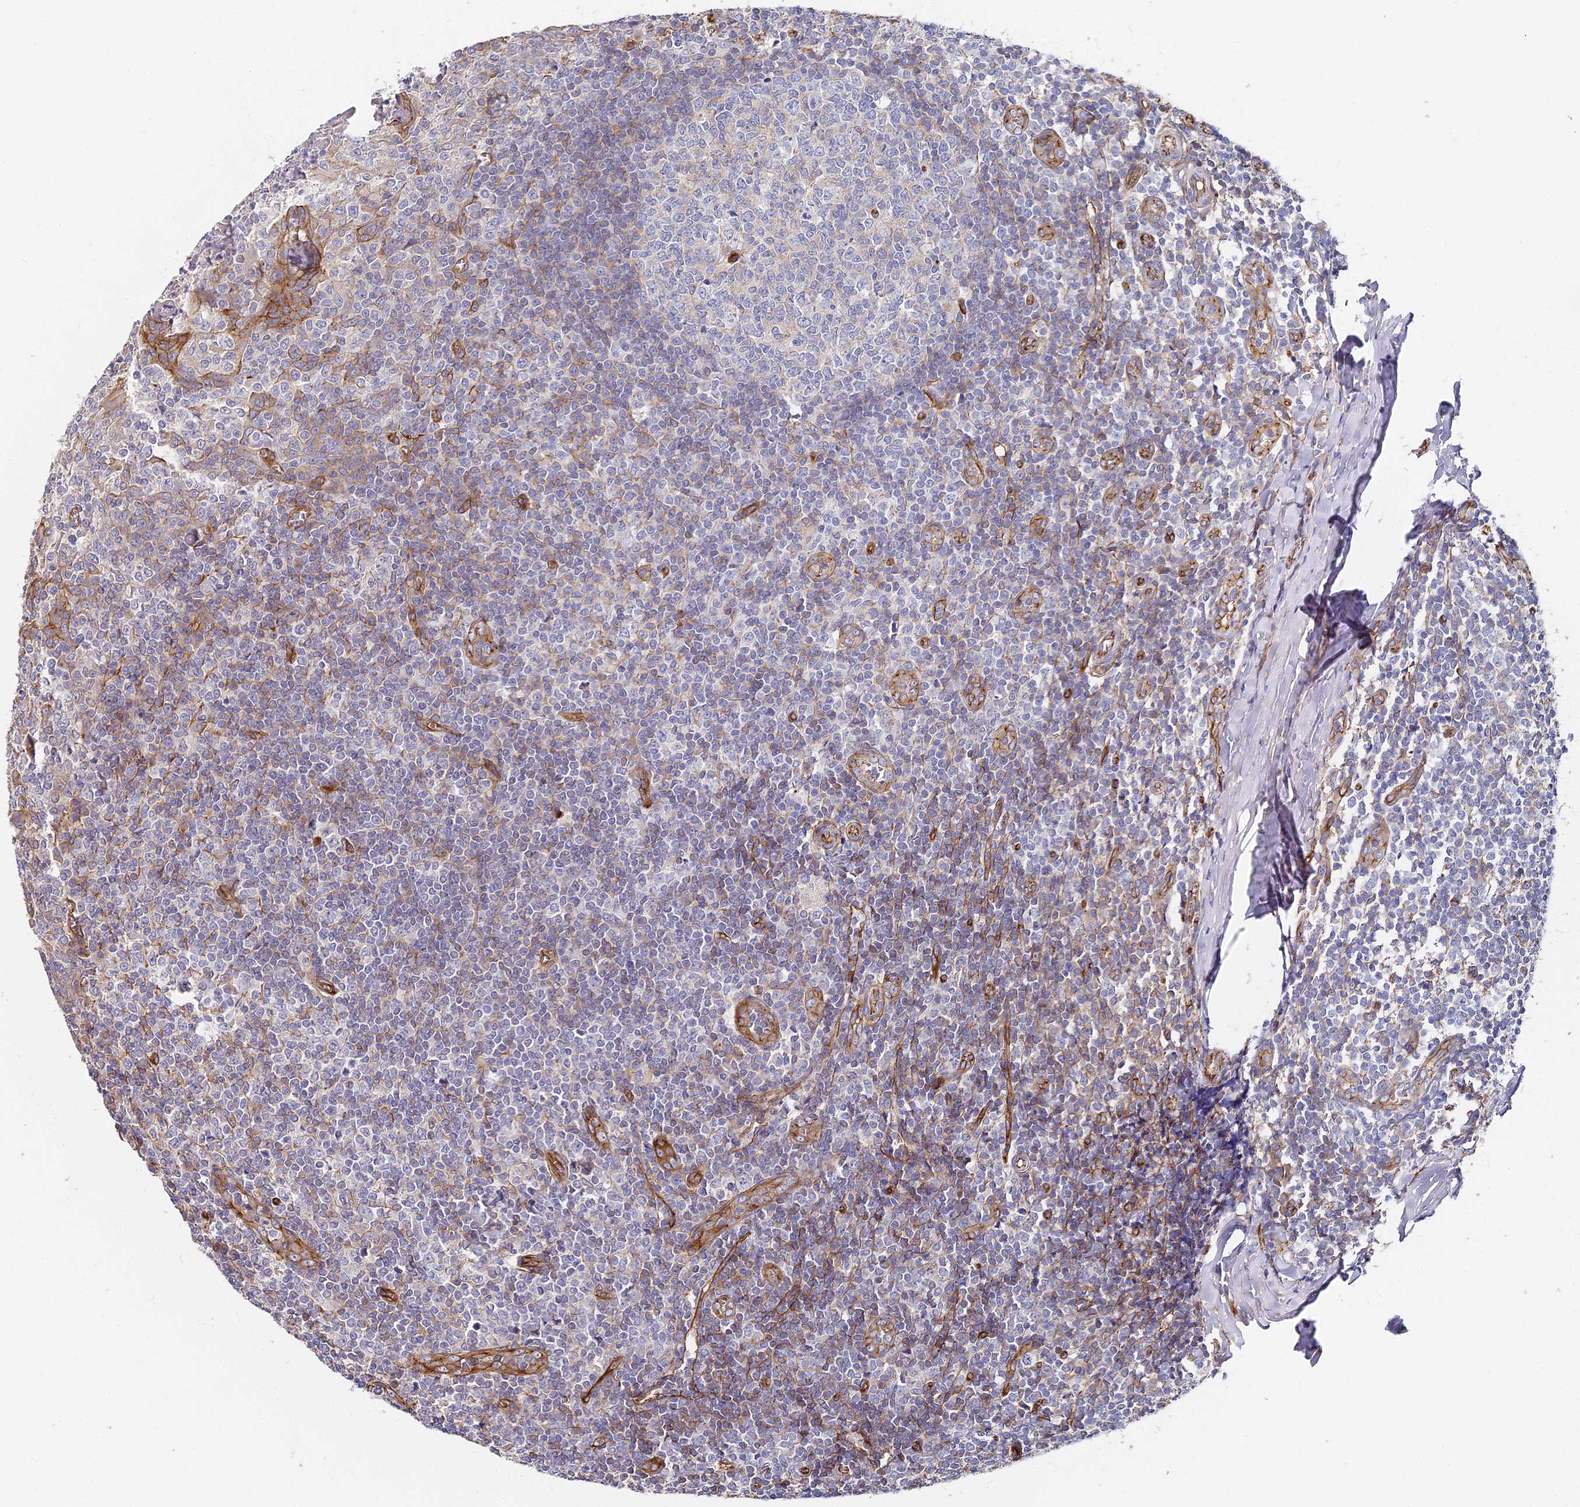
{"staining": {"intensity": "negative", "quantity": "none", "location": "none"}, "tissue": "tonsil", "cell_type": "Germinal center cells", "image_type": "normal", "snomed": [{"axis": "morphology", "description": "Normal tissue, NOS"}, {"axis": "topography", "description": "Tonsil"}], "caption": "Tonsil stained for a protein using IHC reveals no expression germinal center cells.", "gene": "CCDC30", "patient": {"sex": "female", "age": 19}}